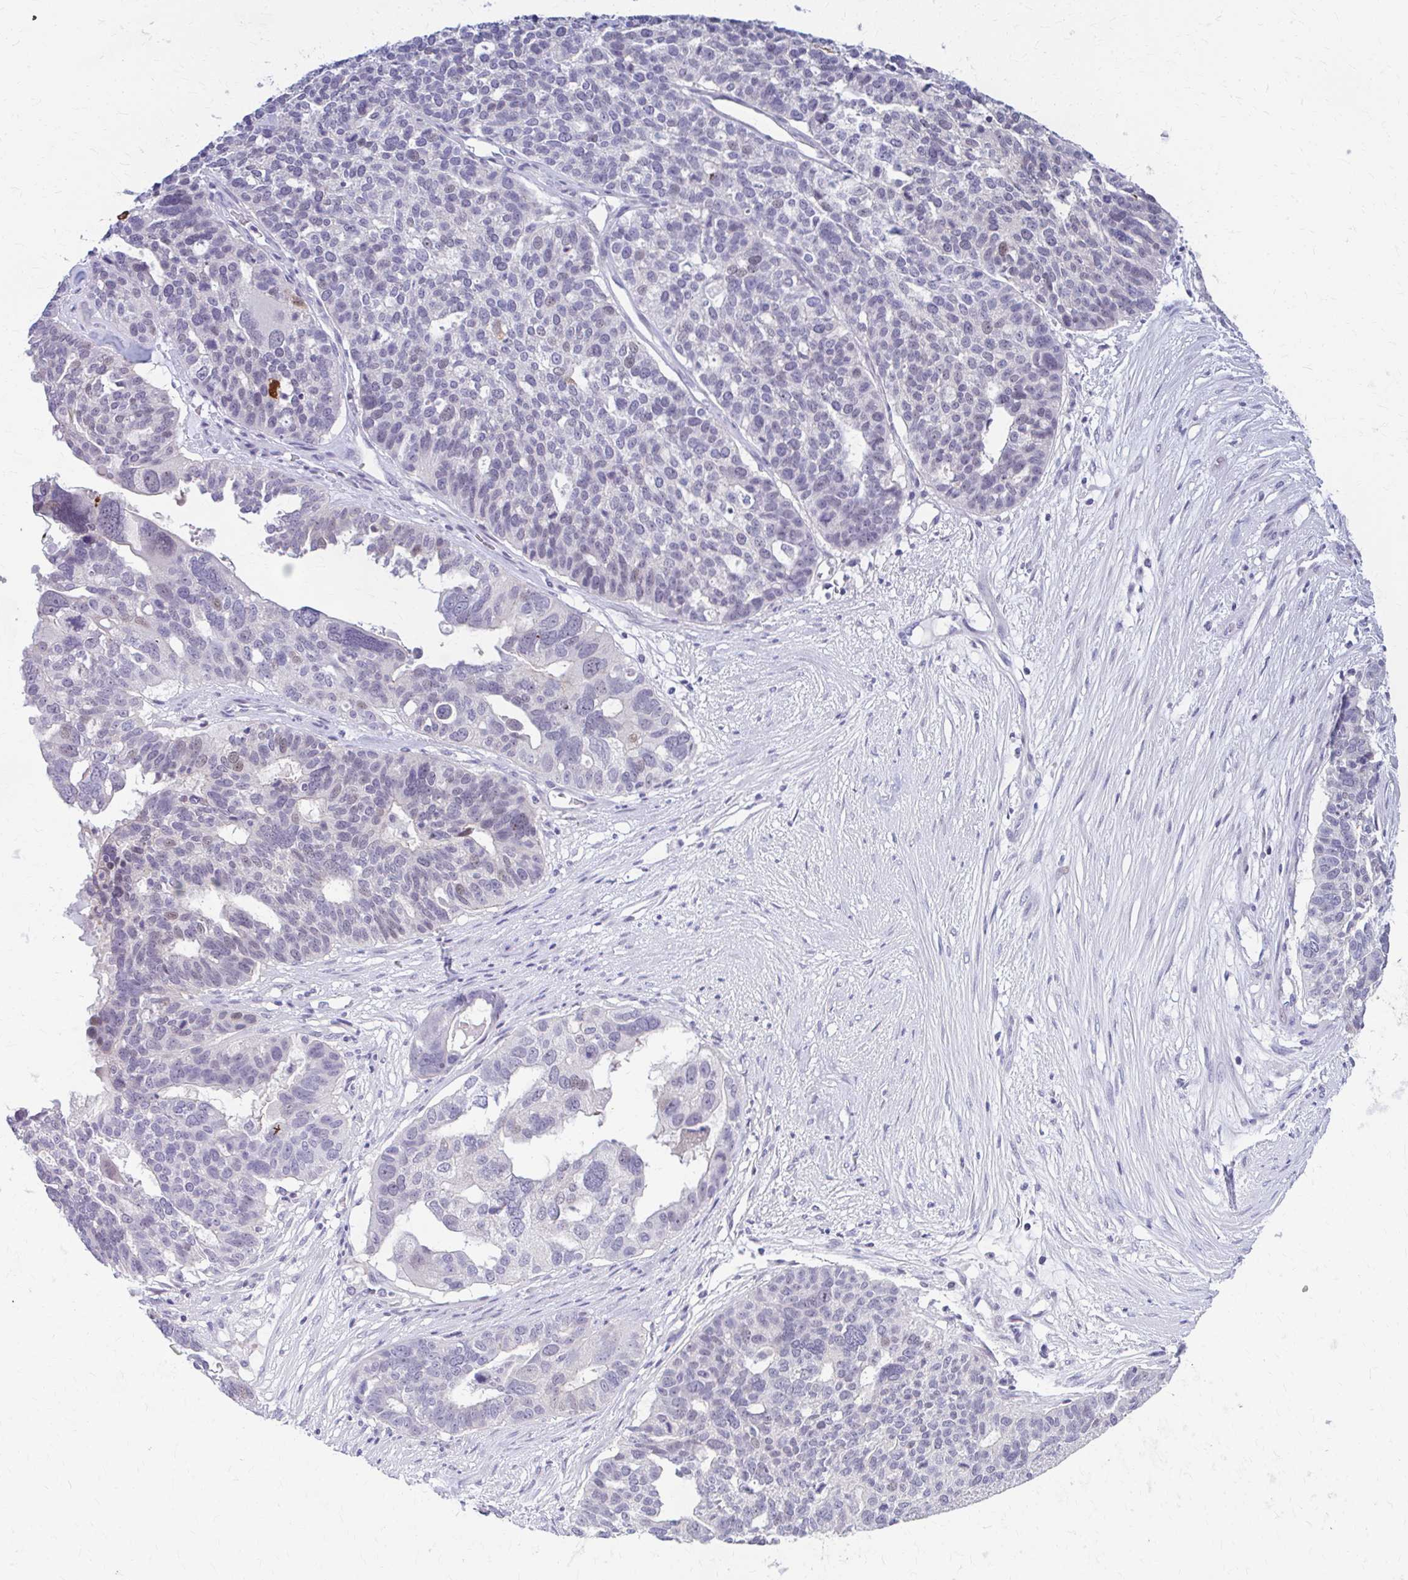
{"staining": {"intensity": "negative", "quantity": "none", "location": "none"}, "tissue": "ovarian cancer", "cell_type": "Tumor cells", "image_type": "cancer", "snomed": [{"axis": "morphology", "description": "Cystadenocarcinoma, serous, NOS"}, {"axis": "topography", "description": "Ovary"}], "caption": "Human ovarian serous cystadenocarcinoma stained for a protein using immunohistochemistry (IHC) exhibits no expression in tumor cells.", "gene": "RGS16", "patient": {"sex": "female", "age": 59}}